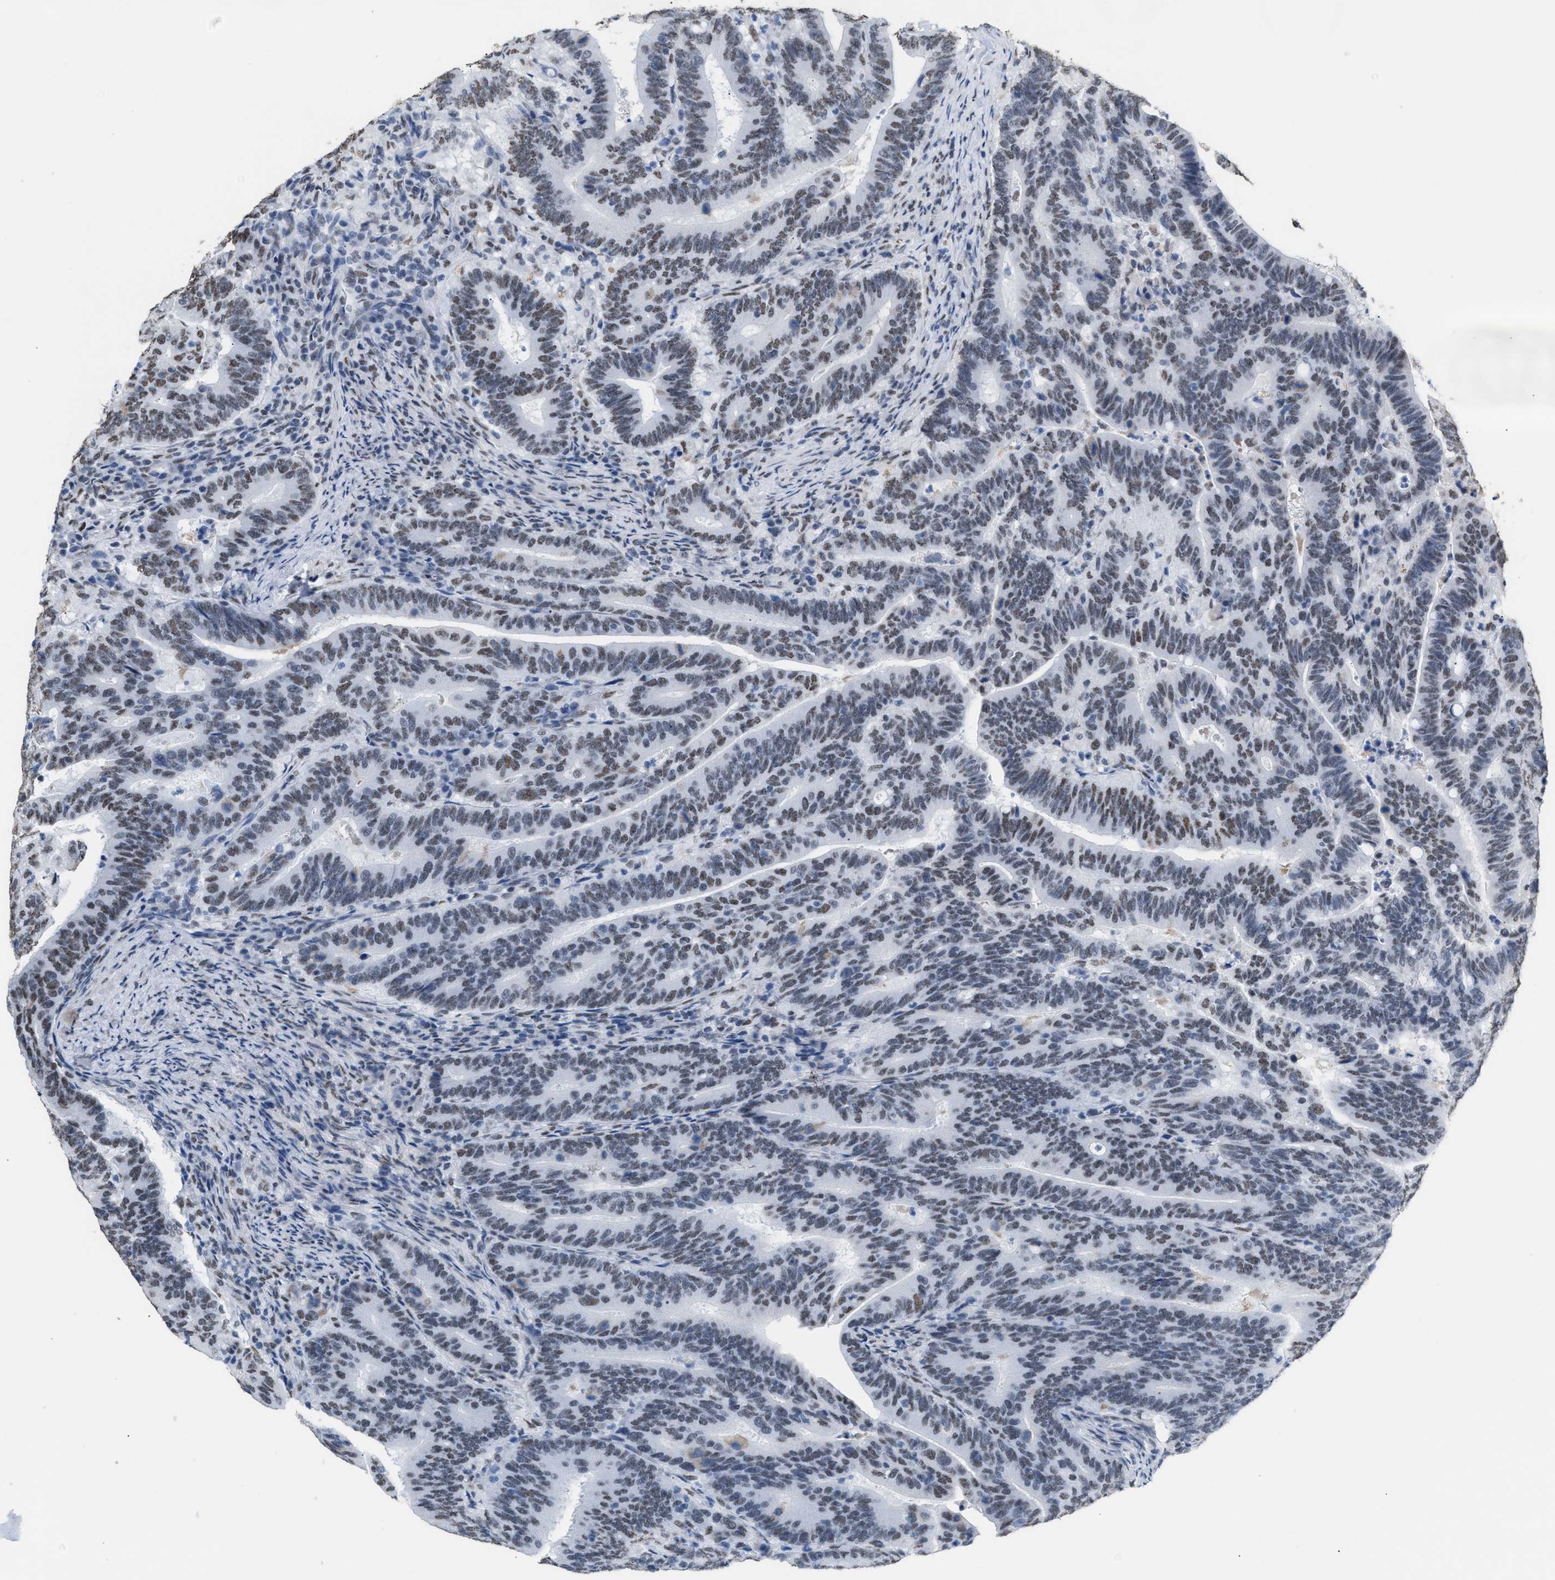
{"staining": {"intensity": "weak", "quantity": "25%-75%", "location": "nuclear"}, "tissue": "colorectal cancer", "cell_type": "Tumor cells", "image_type": "cancer", "snomed": [{"axis": "morphology", "description": "Adenocarcinoma, NOS"}, {"axis": "topography", "description": "Colon"}], "caption": "This photomicrograph reveals IHC staining of colorectal adenocarcinoma, with low weak nuclear staining in about 25%-75% of tumor cells.", "gene": "CCAR2", "patient": {"sex": "female", "age": 66}}